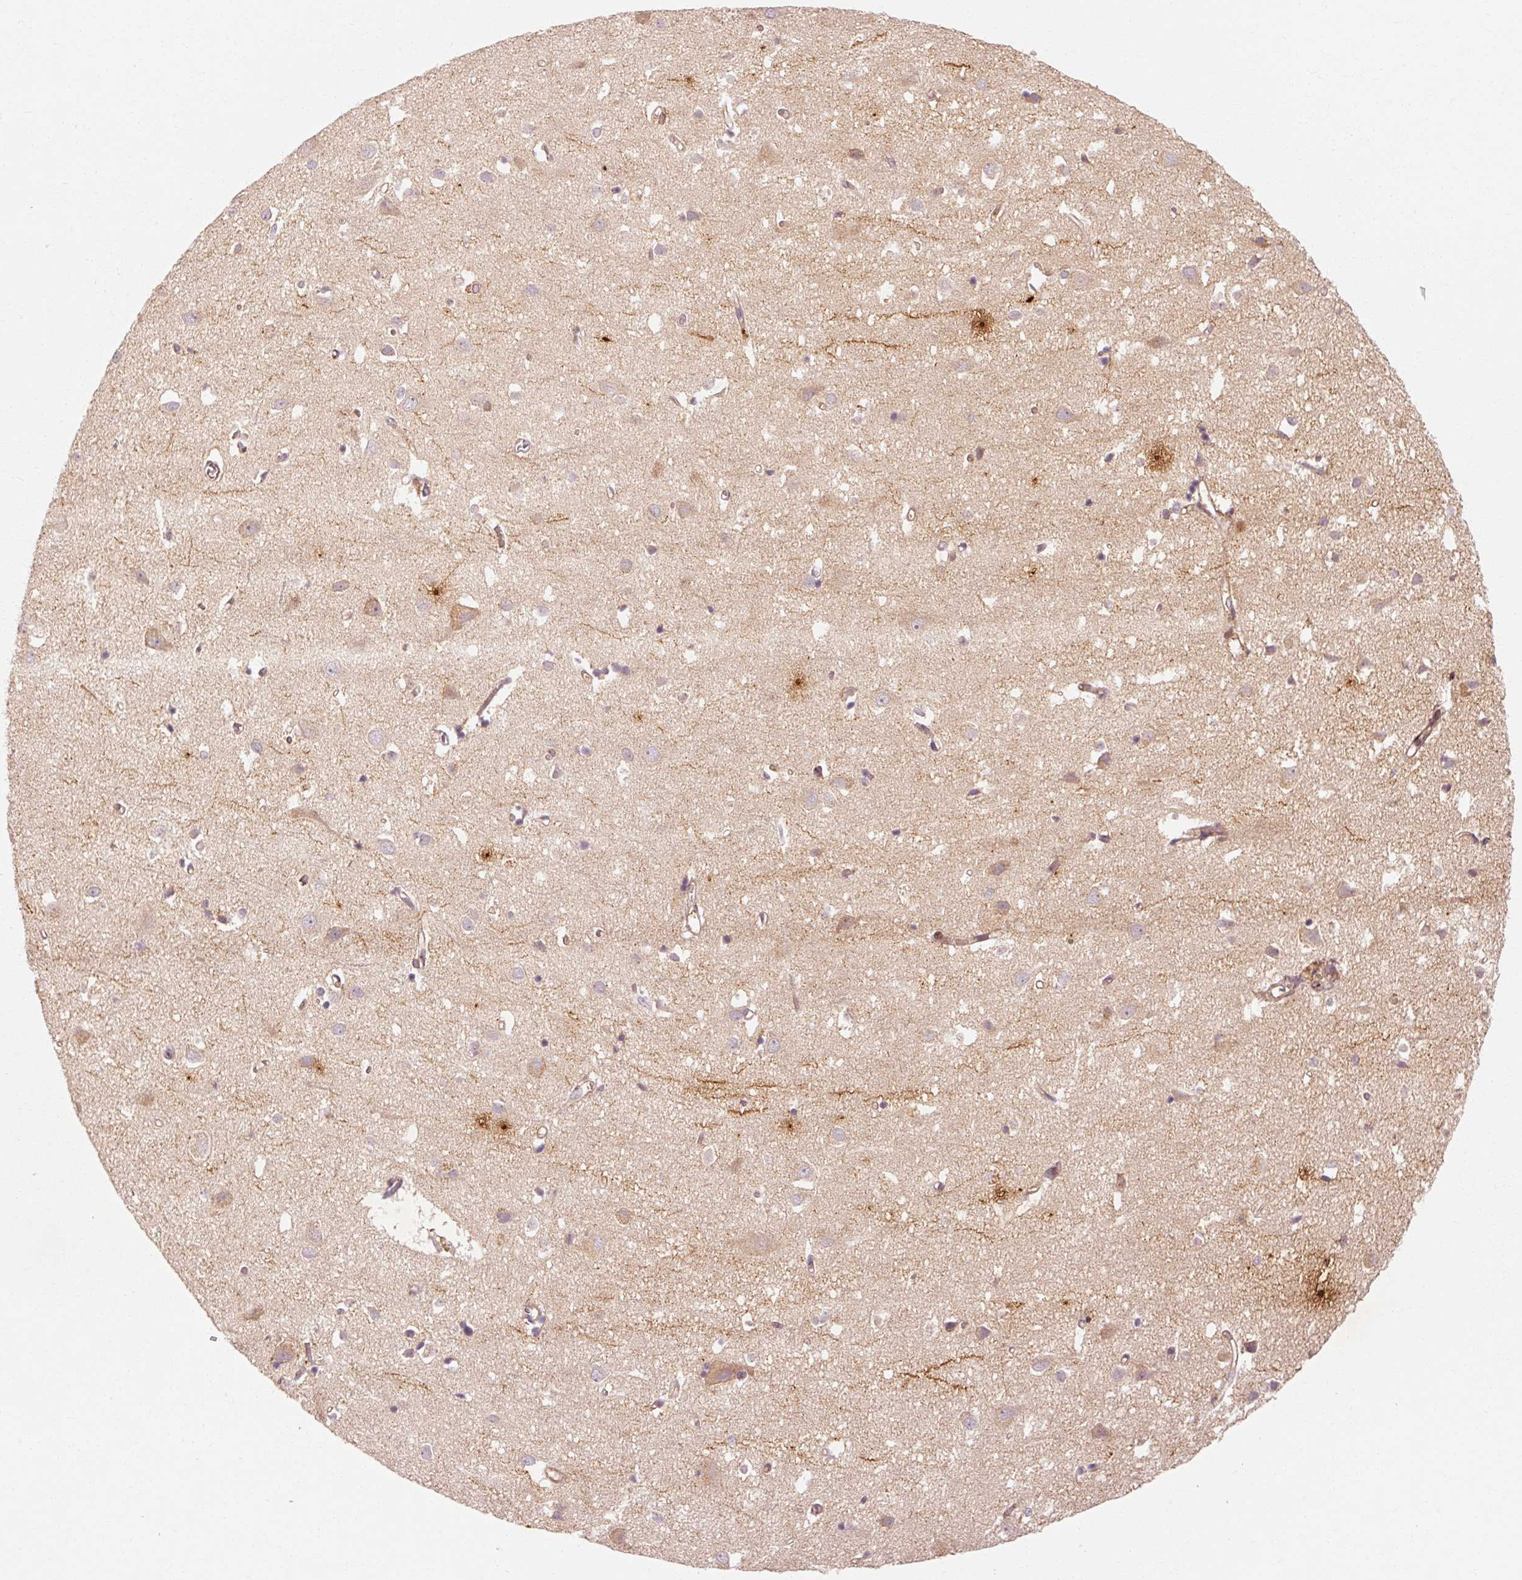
{"staining": {"intensity": "moderate", "quantity": ">75%", "location": "cytoplasmic/membranous"}, "tissue": "cerebral cortex", "cell_type": "Endothelial cells", "image_type": "normal", "snomed": [{"axis": "morphology", "description": "Normal tissue, NOS"}, {"axis": "topography", "description": "Cerebral cortex"}], "caption": "Protein staining by immunohistochemistry demonstrates moderate cytoplasmic/membranous staining in approximately >75% of endothelial cells in normal cerebral cortex.", "gene": "CTNNA1", "patient": {"sex": "male", "age": 70}}